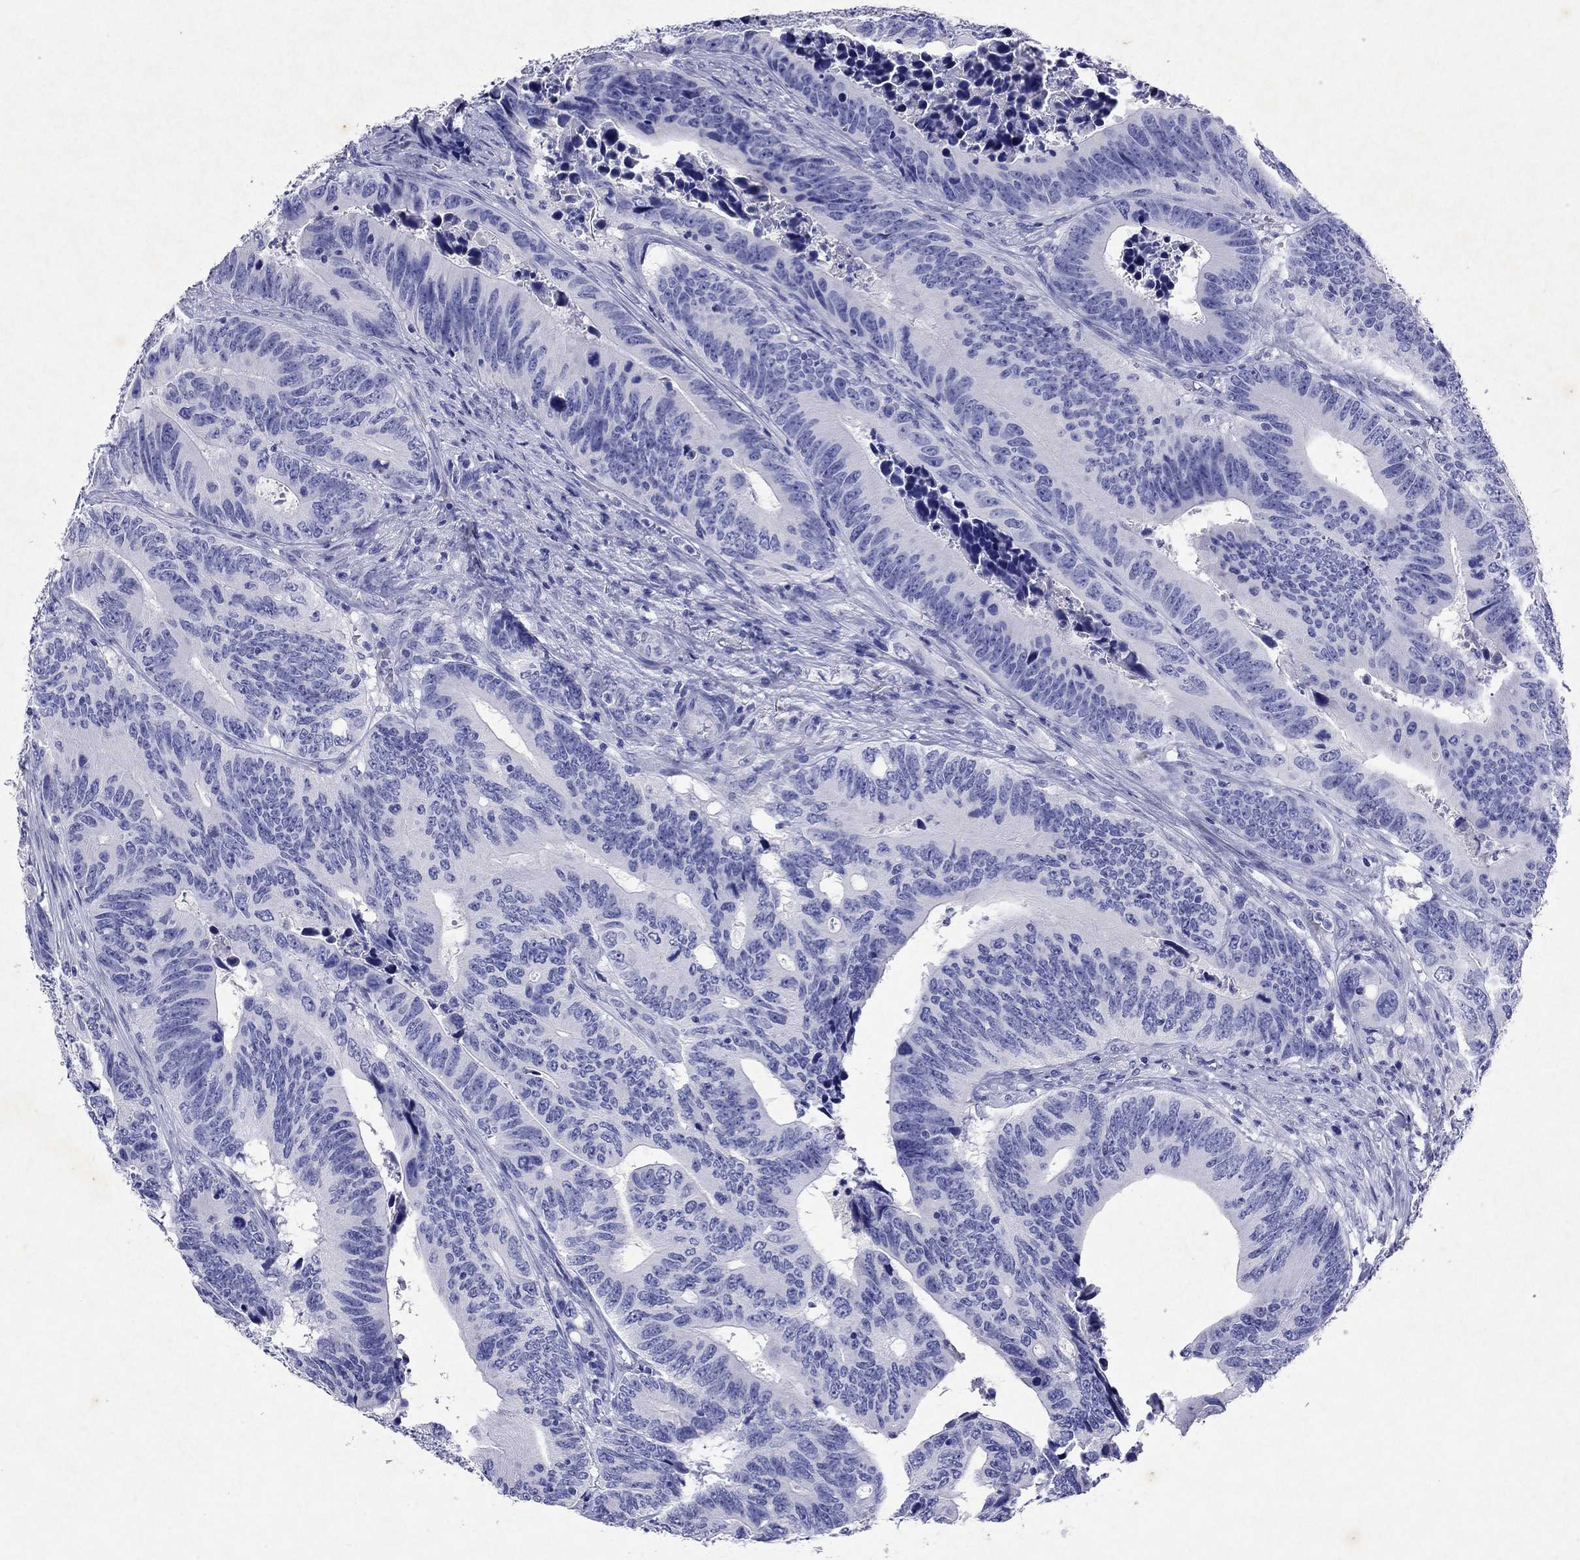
{"staining": {"intensity": "negative", "quantity": "none", "location": "none"}, "tissue": "colorectal cancer", "cell_type": "Tumor cells", "image_type": "cancer", "snomed": [{"axis": "morphology", "description": "Adenocarcinoma, NOS"}, {"axis": "topography", "description": "Colon"}], "caption": "The micrograph shows no staining of tumor cells in colorectal cancer. (DAB (3,3'-diaminobenzidine) IHC, high magnification).", "gene": "ARMC12", "patient": {"sex": "female", "age": 90}}